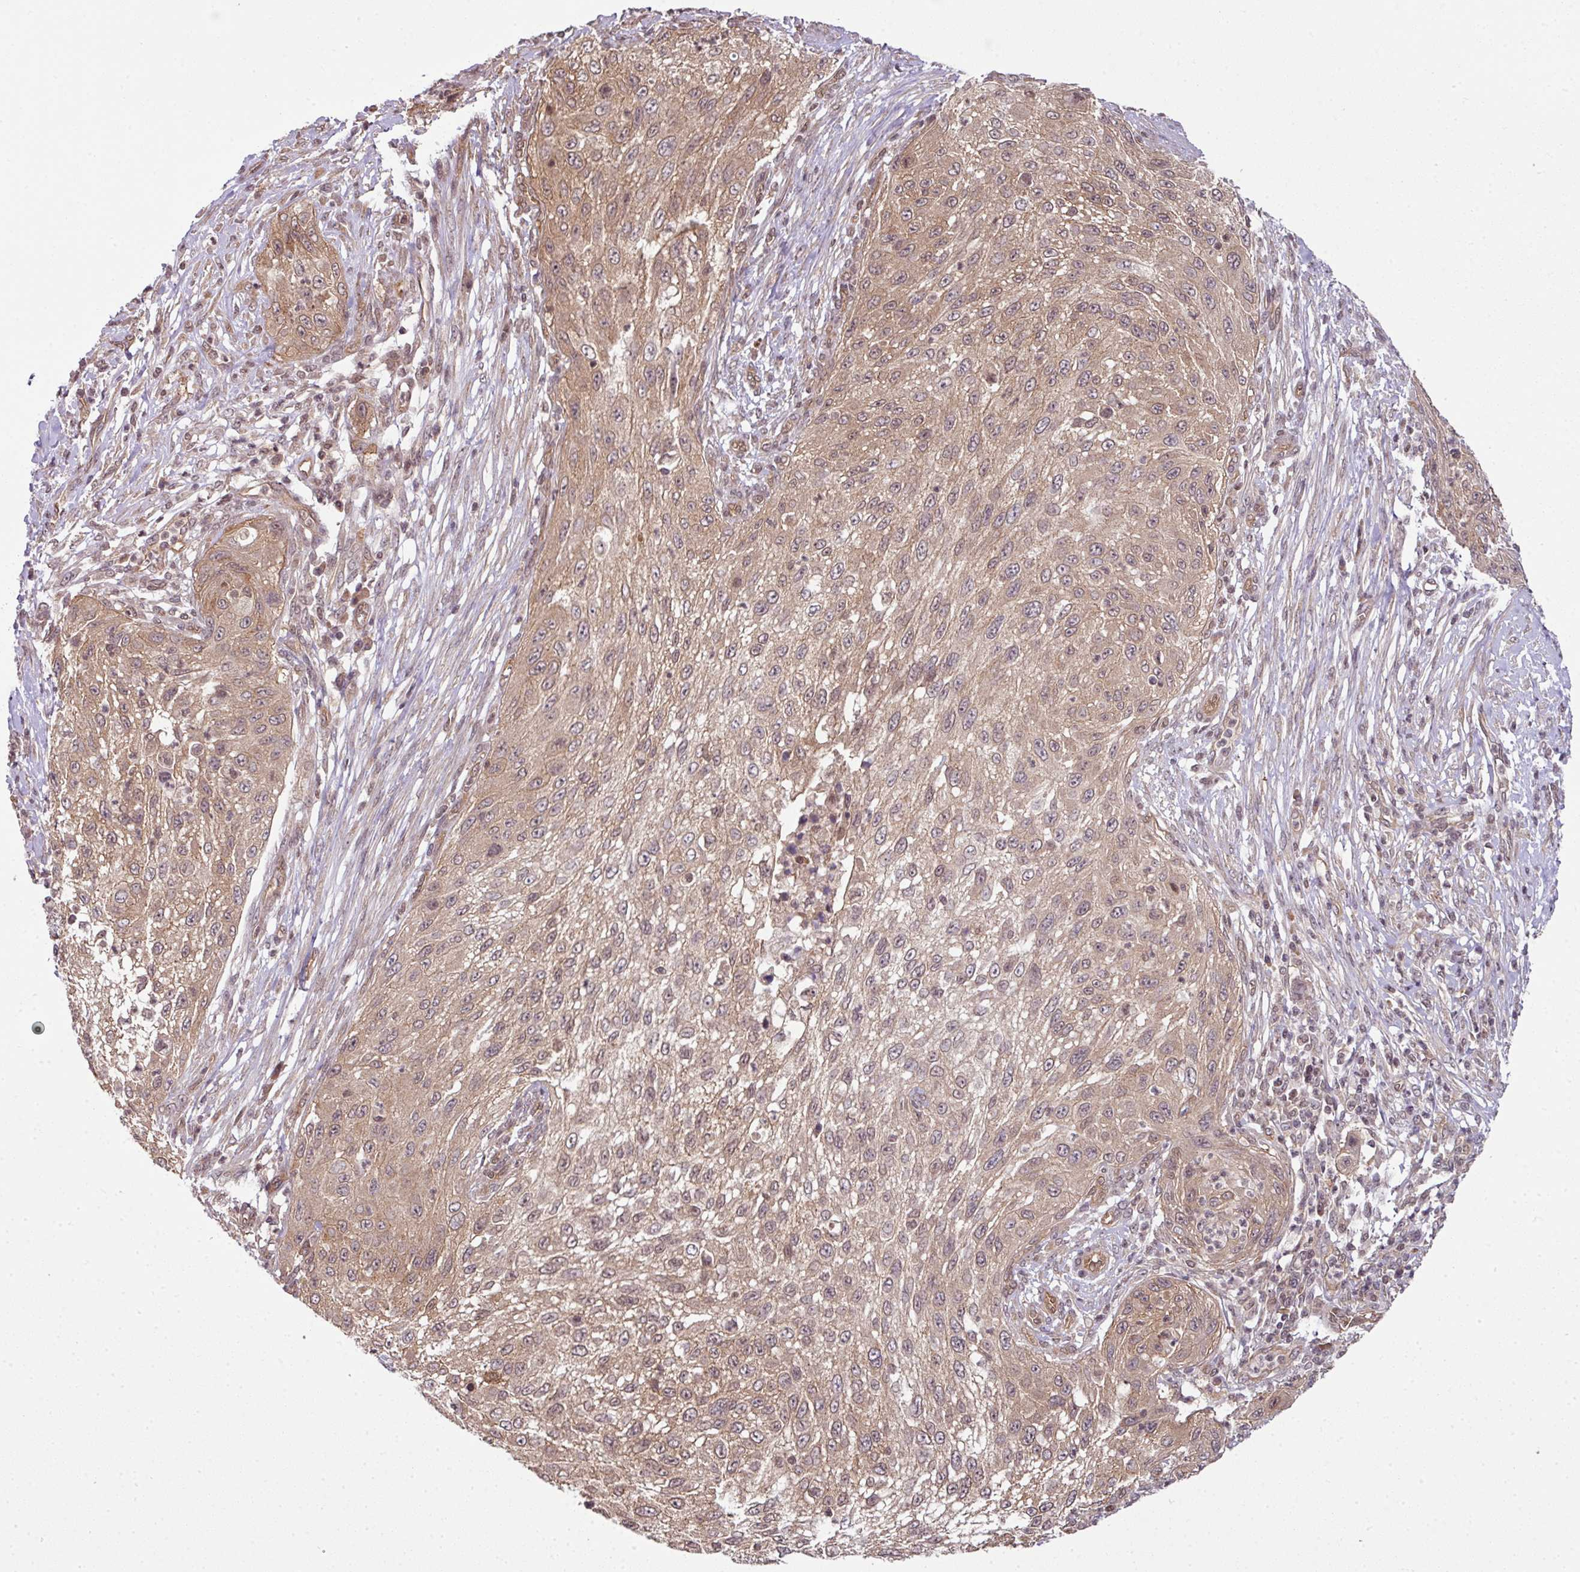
{"staining": {"intensity": "moderate", "quantity": ">75%", "location": "cytoplasmic/membranous,nuclear"}, "tissue": "cervical cancer", "cell_type": "Tumor cells", "image_type": "cancer", "snomed": [{"axis": "morphology", "description": "Squamous cell carcinoma, NOS"}, {"axis": "topography", "description": "Cervix"}], "caption": "This micrograph demonstrates squamous cell carcinoma (cervical) stained with immunohistochemistry (IHC) to label a protein in brown. The cytoplasmic/membranous and nuclear of tumor cells show moderate positivity for the protein. Nuclei are counter-stained blue.", "gene": "ANKRD18A", "patient": {"sex": "female", "age": 42}}